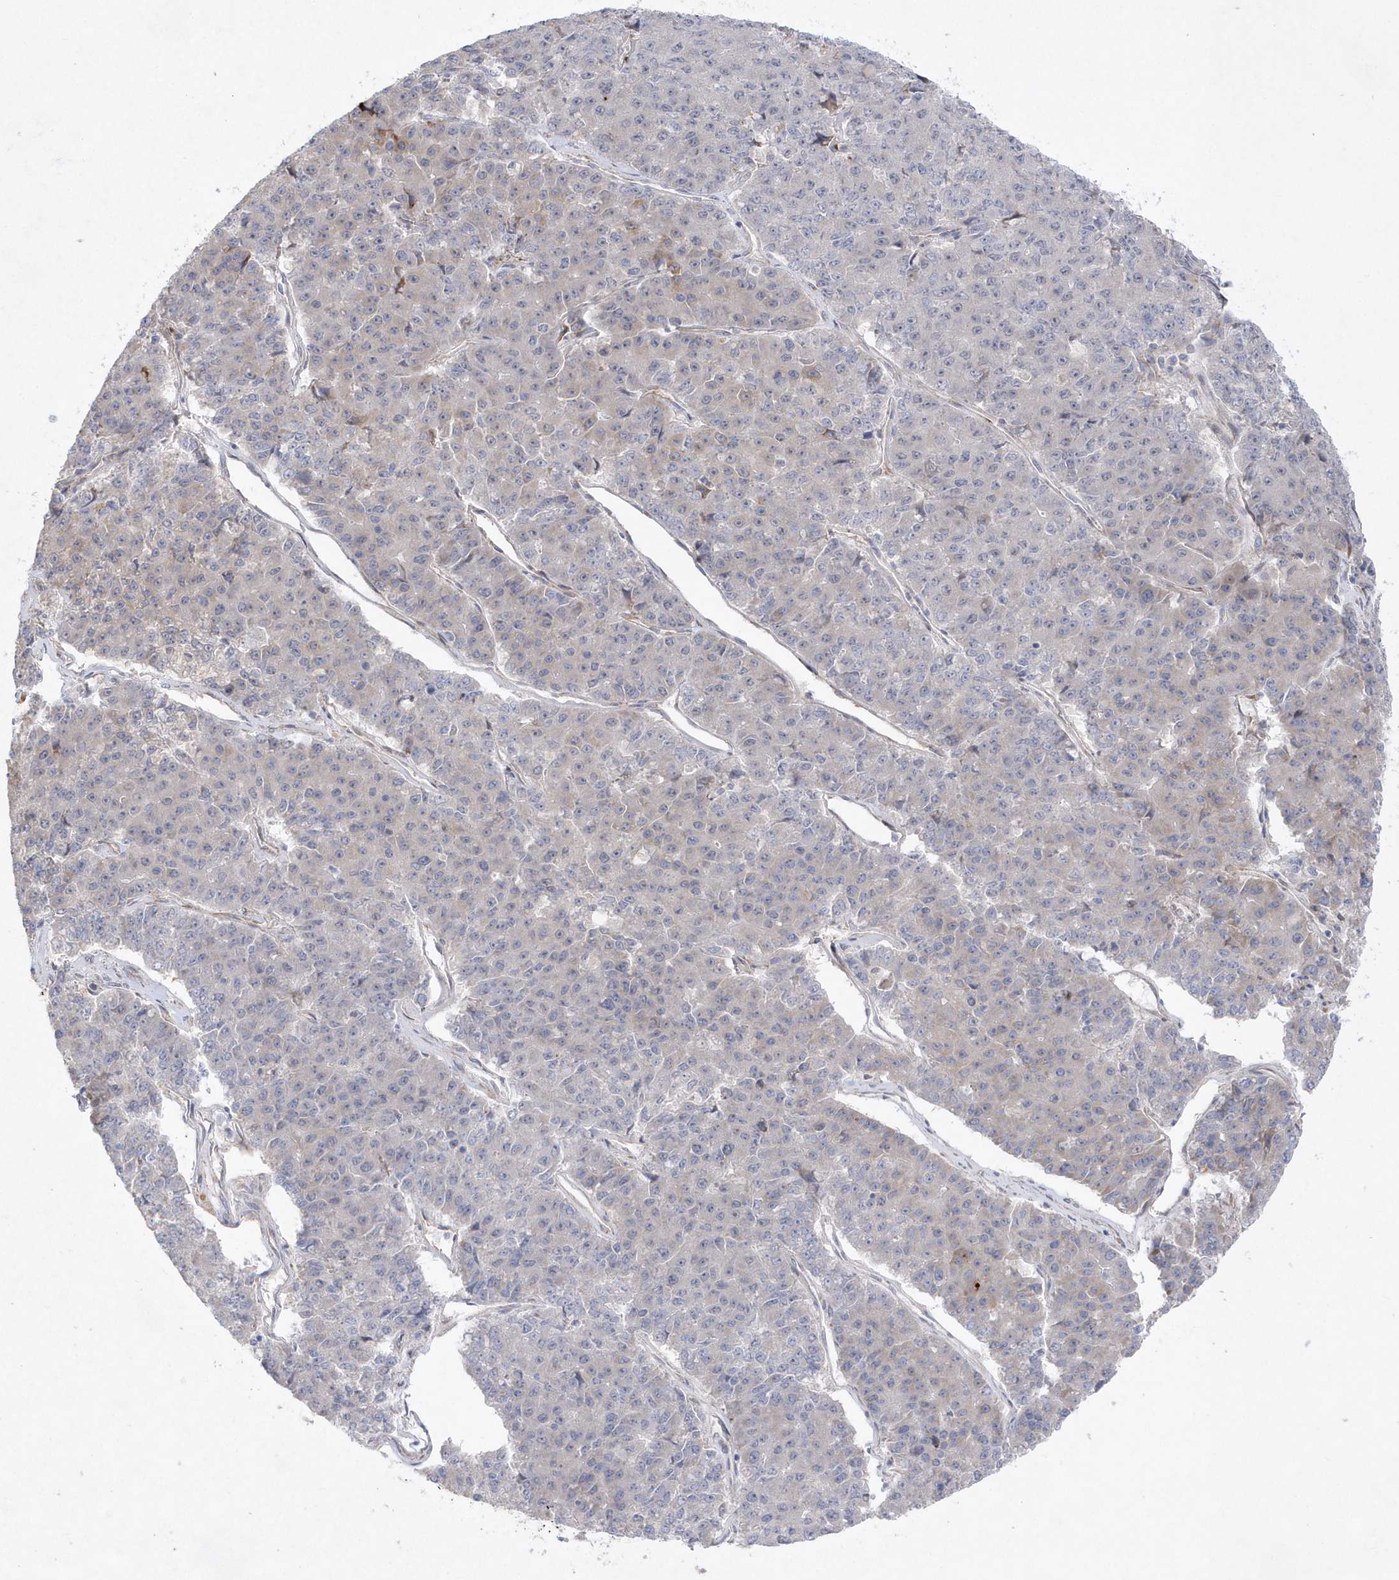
{"staining": {"intensity": "negative", "quantity": "none", "location": "none"}, "tissue": "pancreatic cancer", "cell_type": "Tumor cells", "image_type": "cancer", "snomed": [{"axis": "morphology", "description": "Adenocarcinoma, NOS"}, {"axis": "topography", "description": "Pancreas"}], "caption": "Photomicrograph shows no protein staining in tumor cells of pancreatic cancer (adenocarcinoma) tissue.", "gene": "TMEM132B", "patient": {"sex": "male", "age": 50}}